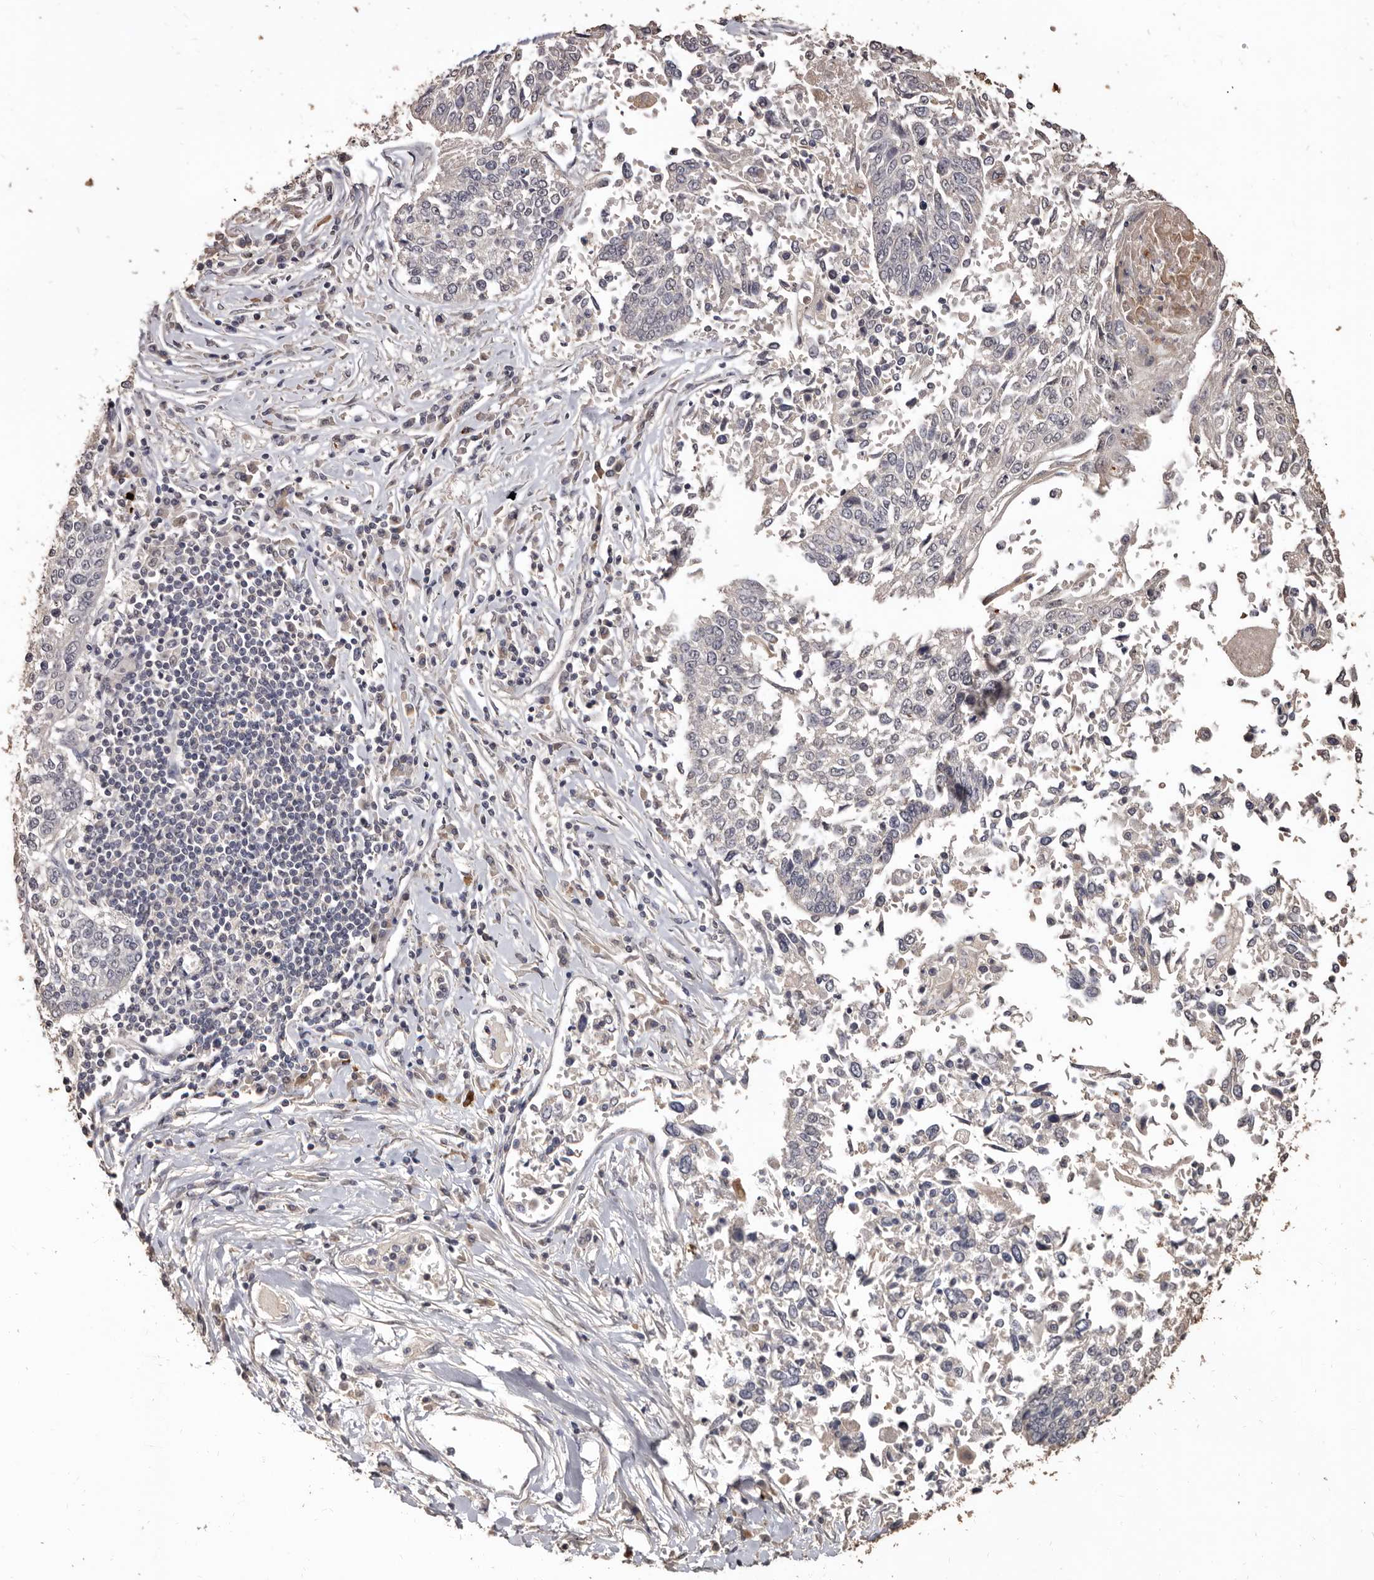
{"staining": {"intensity": "negative", "quantity": "none", "location": "none"}, "tissue": "lung cancer", "cell_type": "Tumor cells", "image_type": "cancer", "snomed": [{"axis": "morphology", "description": "Normal tissue, NOS"}, {"axis": "morphology", "description": "Squamous cell carcinoma, NOS"}, {"axis": "topography", "description": "Cartilage tissue"}, {"axis": "topography", "description": "Lung"}, {"axis": "topography", "description": "Peripheral nerve tissue"}], "caption": "A high-resolution image shows IHC staining of lung cancer (squamous cell carcinoma), which shows no significant staining in tumor cells. (DAB (3,3'-diaminobenzidine) IHC, high magnification).", "gene": "INAVA", "patient": {"sex": "female", "age": 49}}